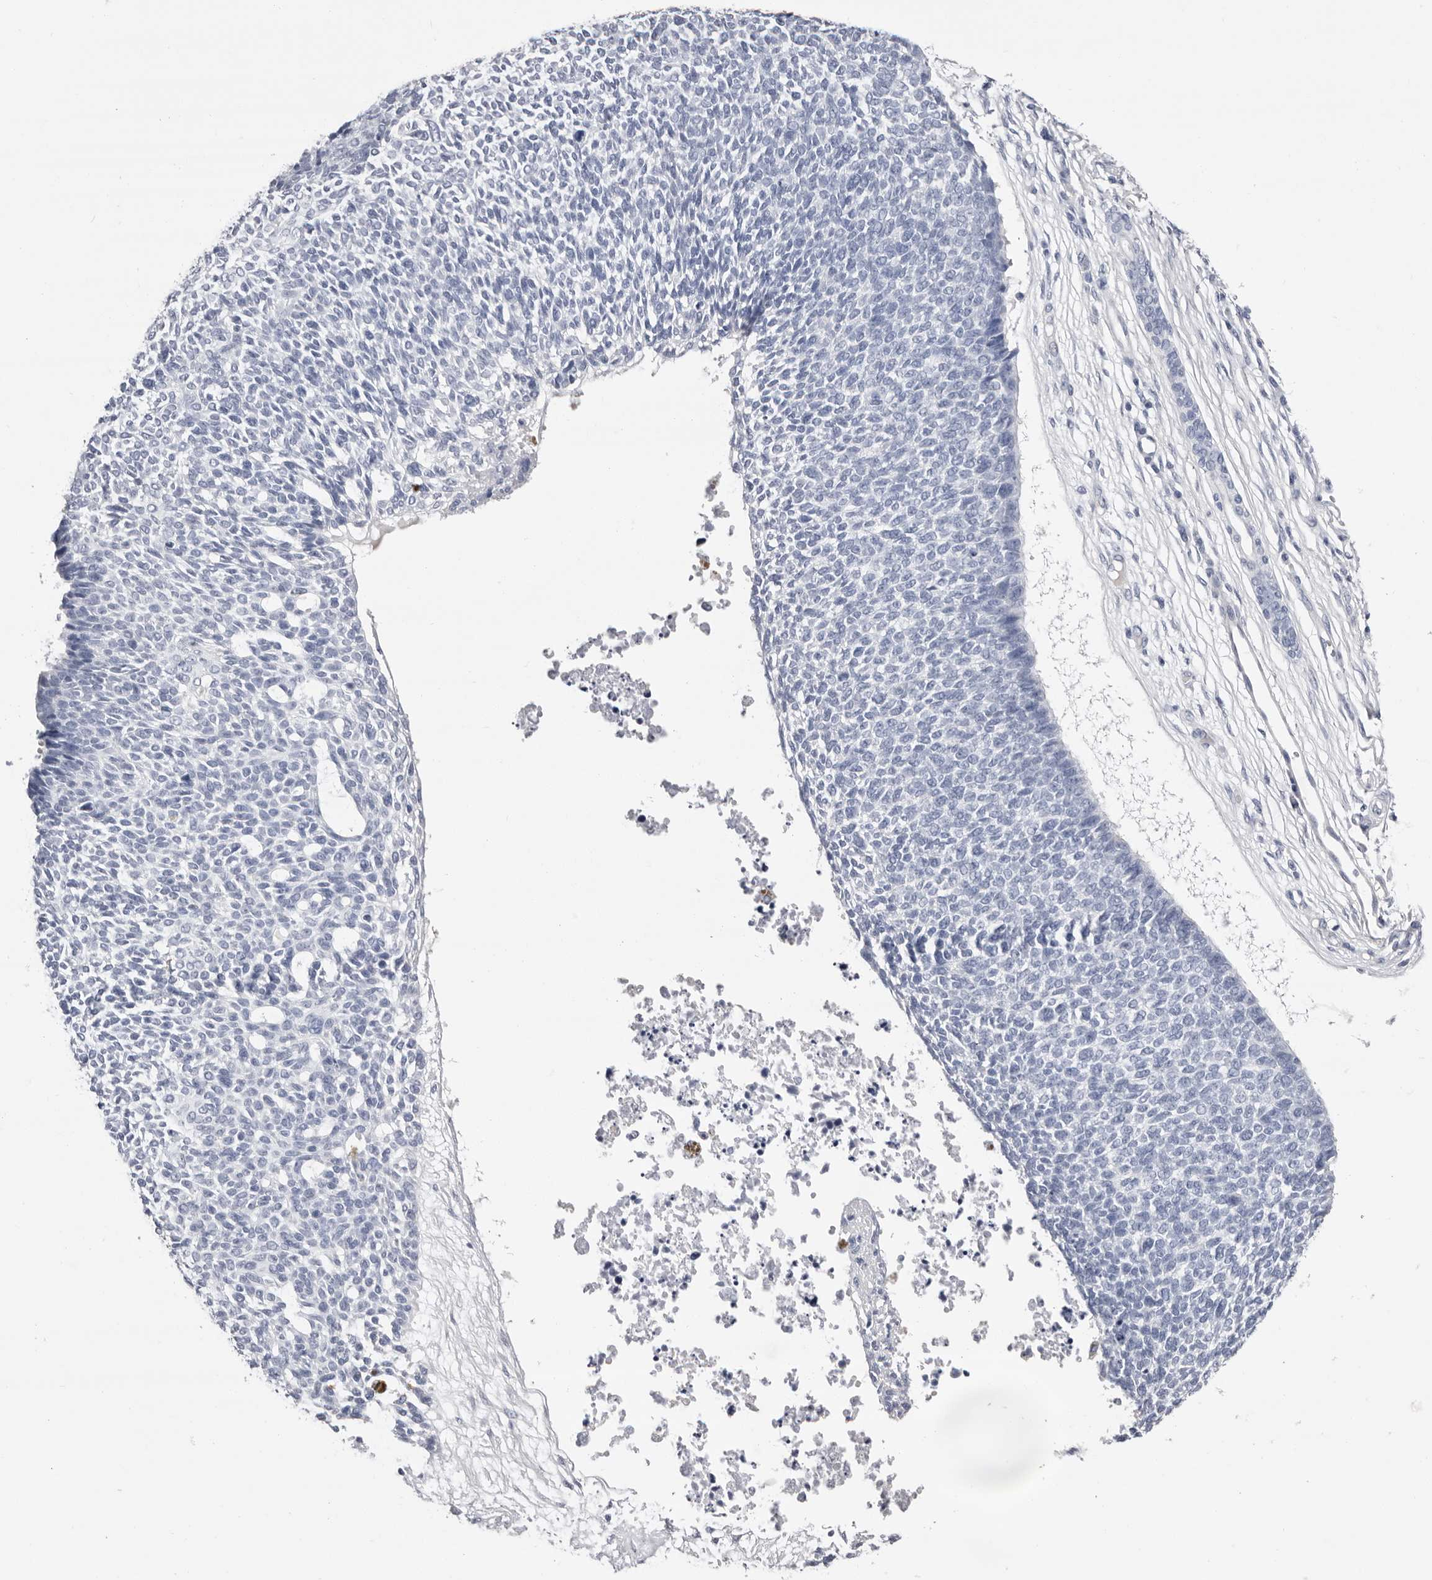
{"staining": {"intensity": "negative", "quantity": "none", "location": "none"}, "tissue": "skin cancer", "cell_type": "Tumor cells", "image_type": "cancer", "snomed": [{"axis": "morphology", "description": "Basal cell carcinoma"}, {"axis": "topography", "description": "Skin"}], "caption": "Micrograph shows no significant protein positivity in tumor cells of basal cell carcinoma (skin).", "gene": "LPO", "patient": {"sex": "female", "age": 84}}